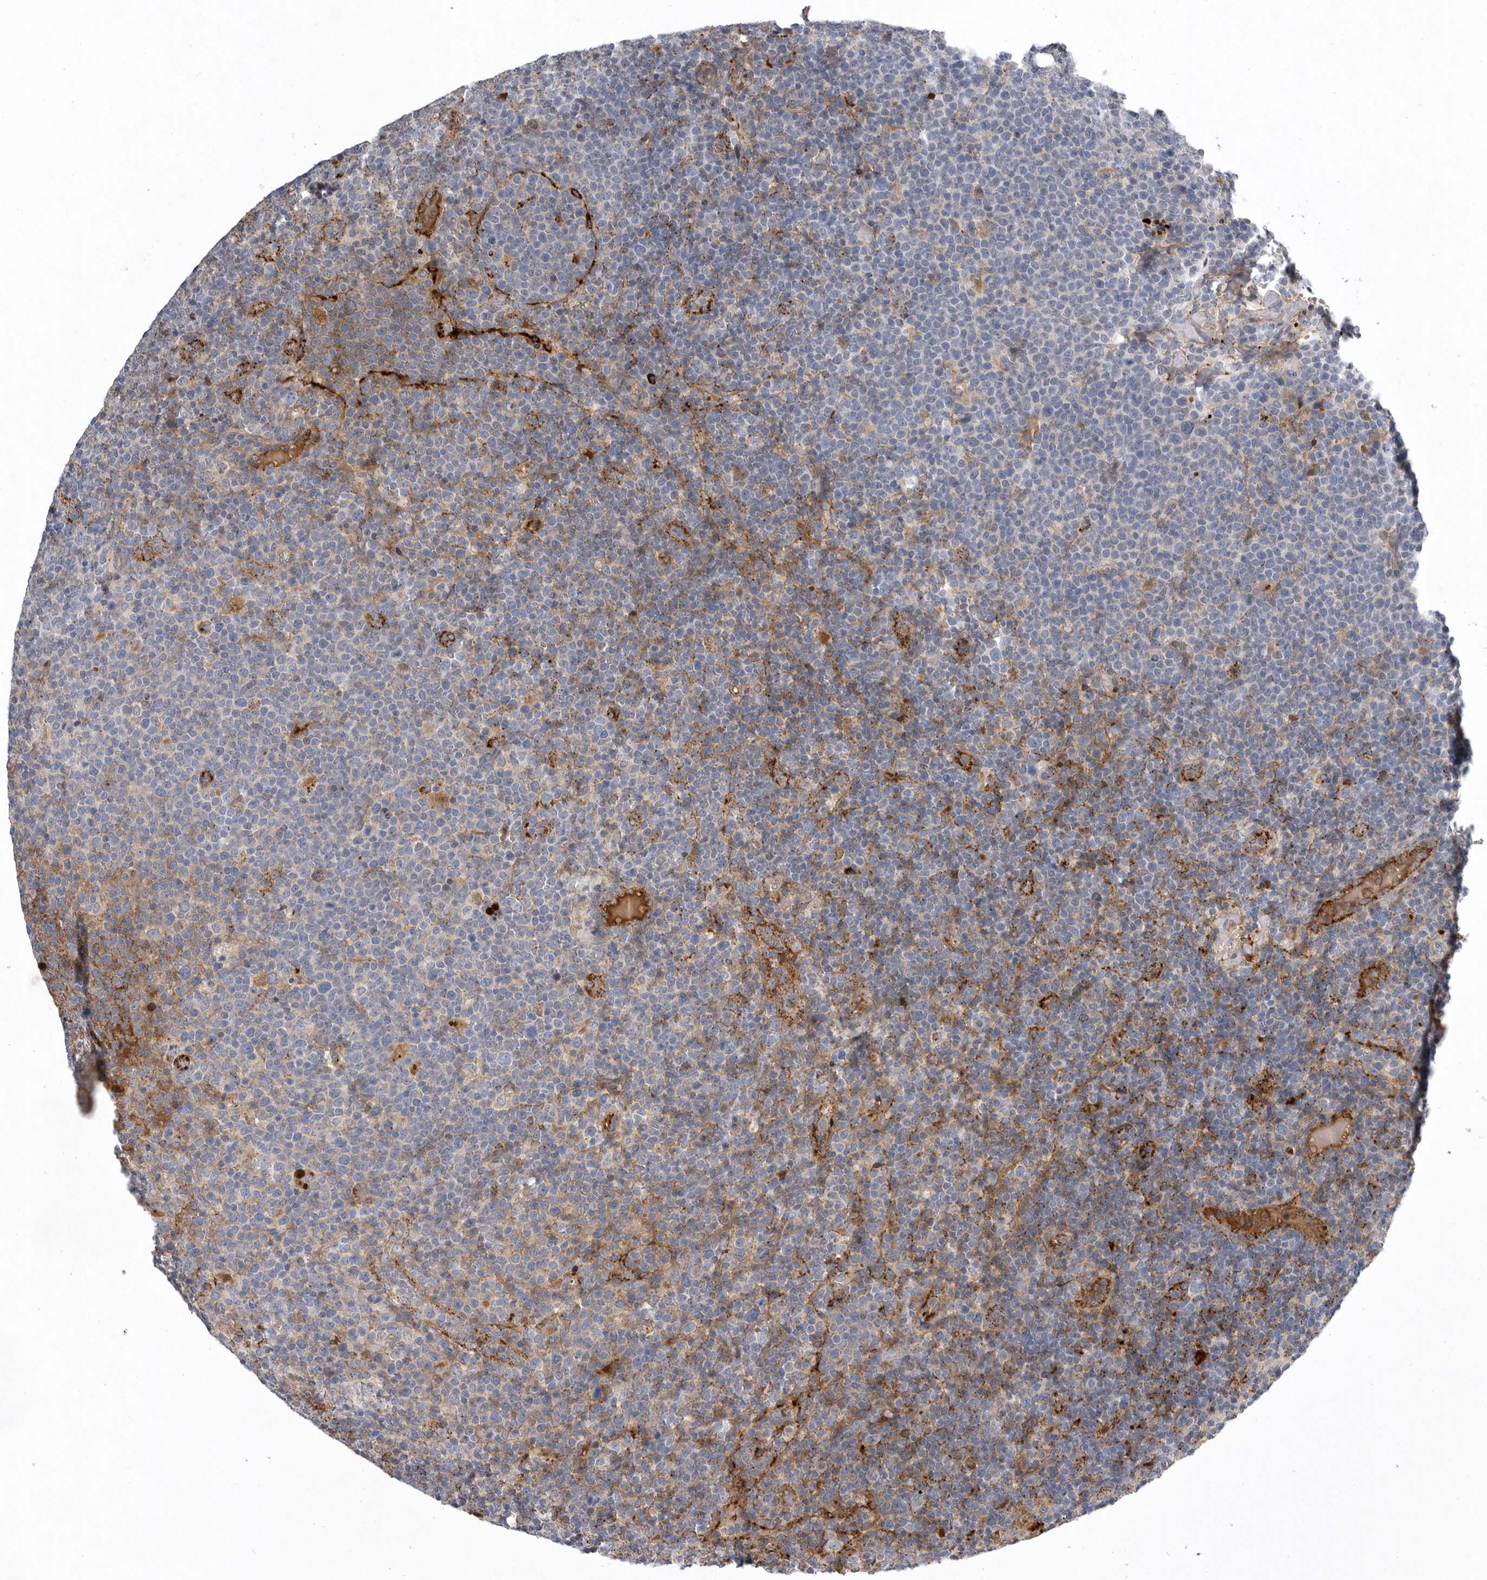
{"staining": {"intensity": "negative", "quantity": "none", "location": "none"}, "tissue": "lymphoma", "cell_type": "Tumor cells", "image_type": "cancer", "snomed": [{"axis": "morphology", "description": "Malignant lymphoma, non-Hodgkin's type, High grade"}, {"axis": "topography", "description": "Lymph node"}], "caption": "The histopathology image reveals no significant positivity in tumor cells of lymphoma.", "gene": "CRP", "patient": {"sex": "male", "age": 61}}